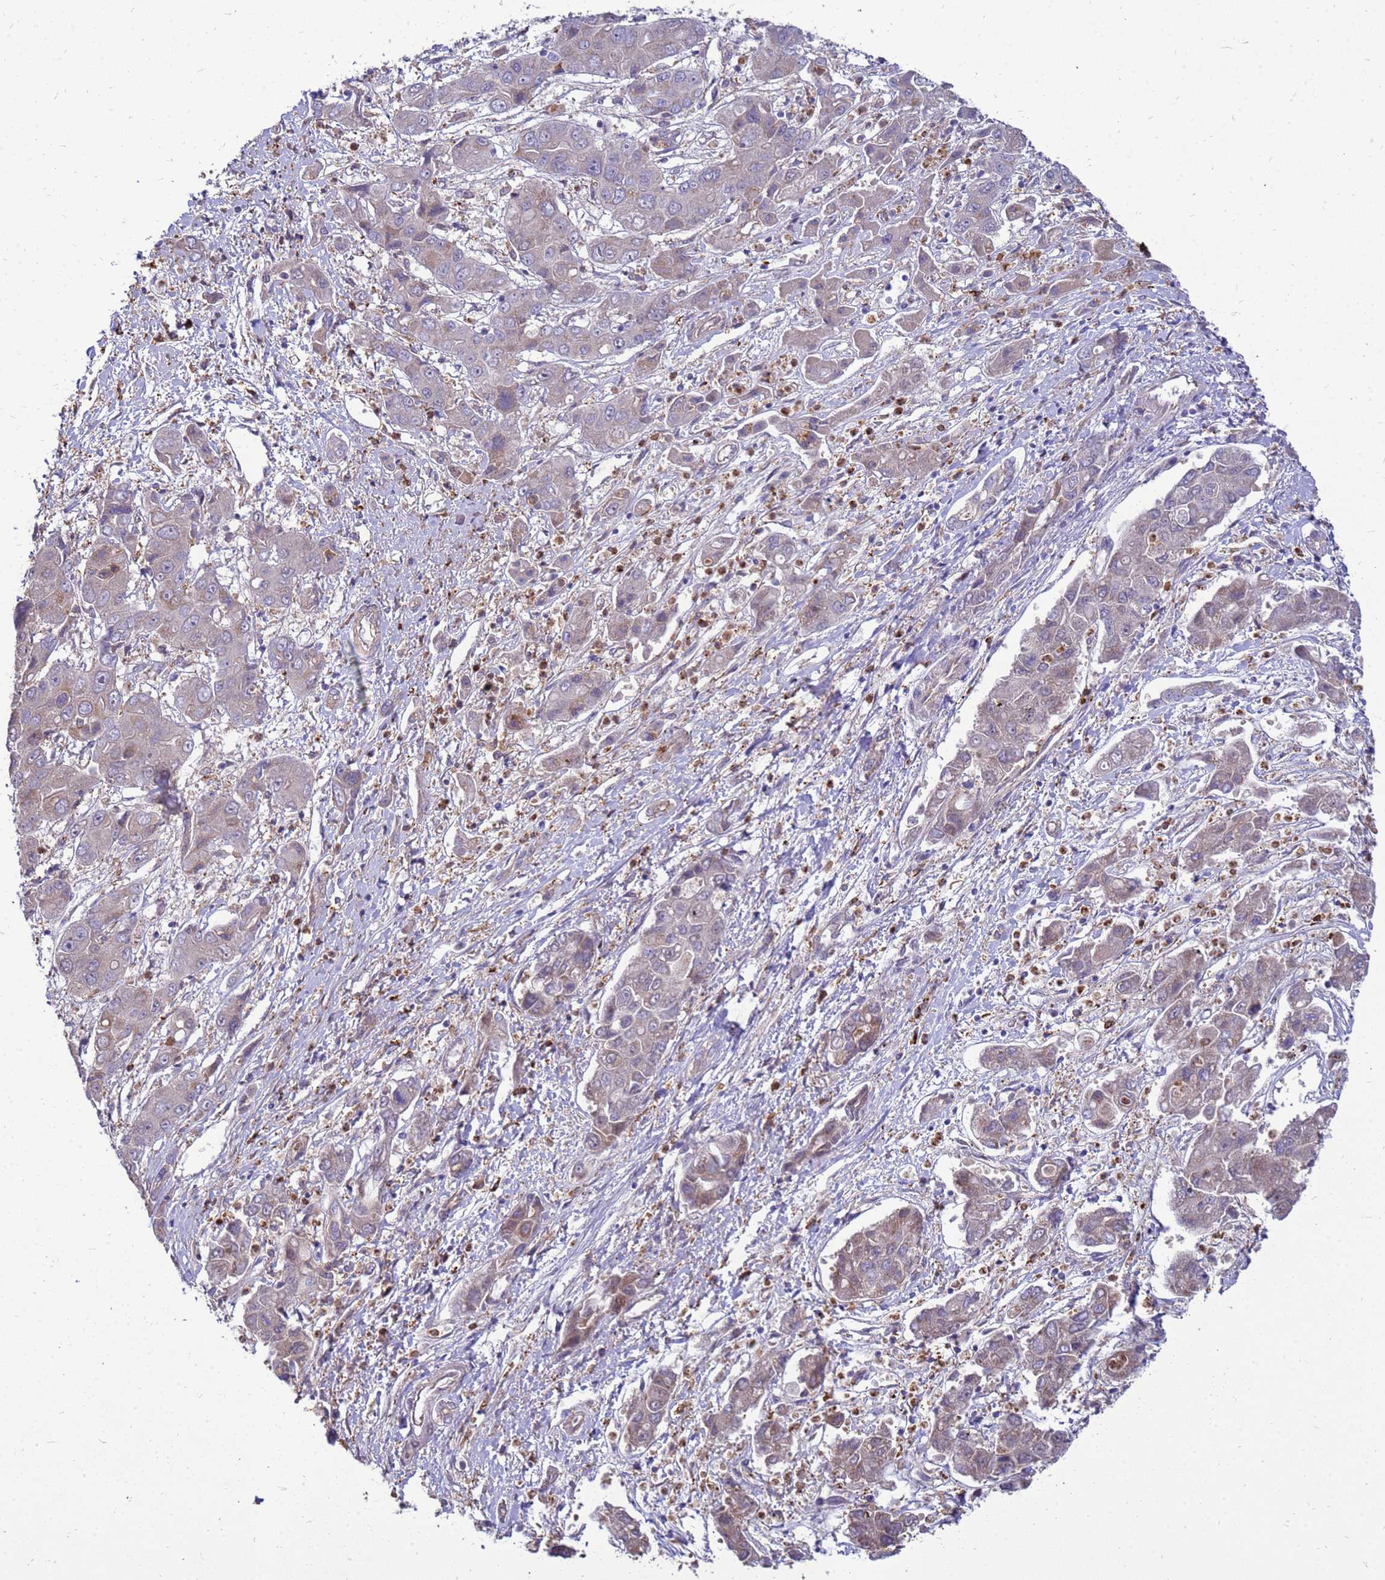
{"staining": {"intensity": "negative", "quantity": "none", "location": "none"}, "tissue": "liver cancer", "cell_type": "Tumor cells", "image_type": "cancer", "snomed": [{"axis": "morphology", "description": "Cholangiocarcinoma"}, {"axis": "topography", "description": "Liver"}], "caption": "A high-resolution photomicrograph shows immunohistochemistry (IHC) staining of cholangiocarcinoma (liver), which reveals no significant staining in tumor cells.", "gene": "RNF215", "patient": {"sex": "male", "age": 67}}